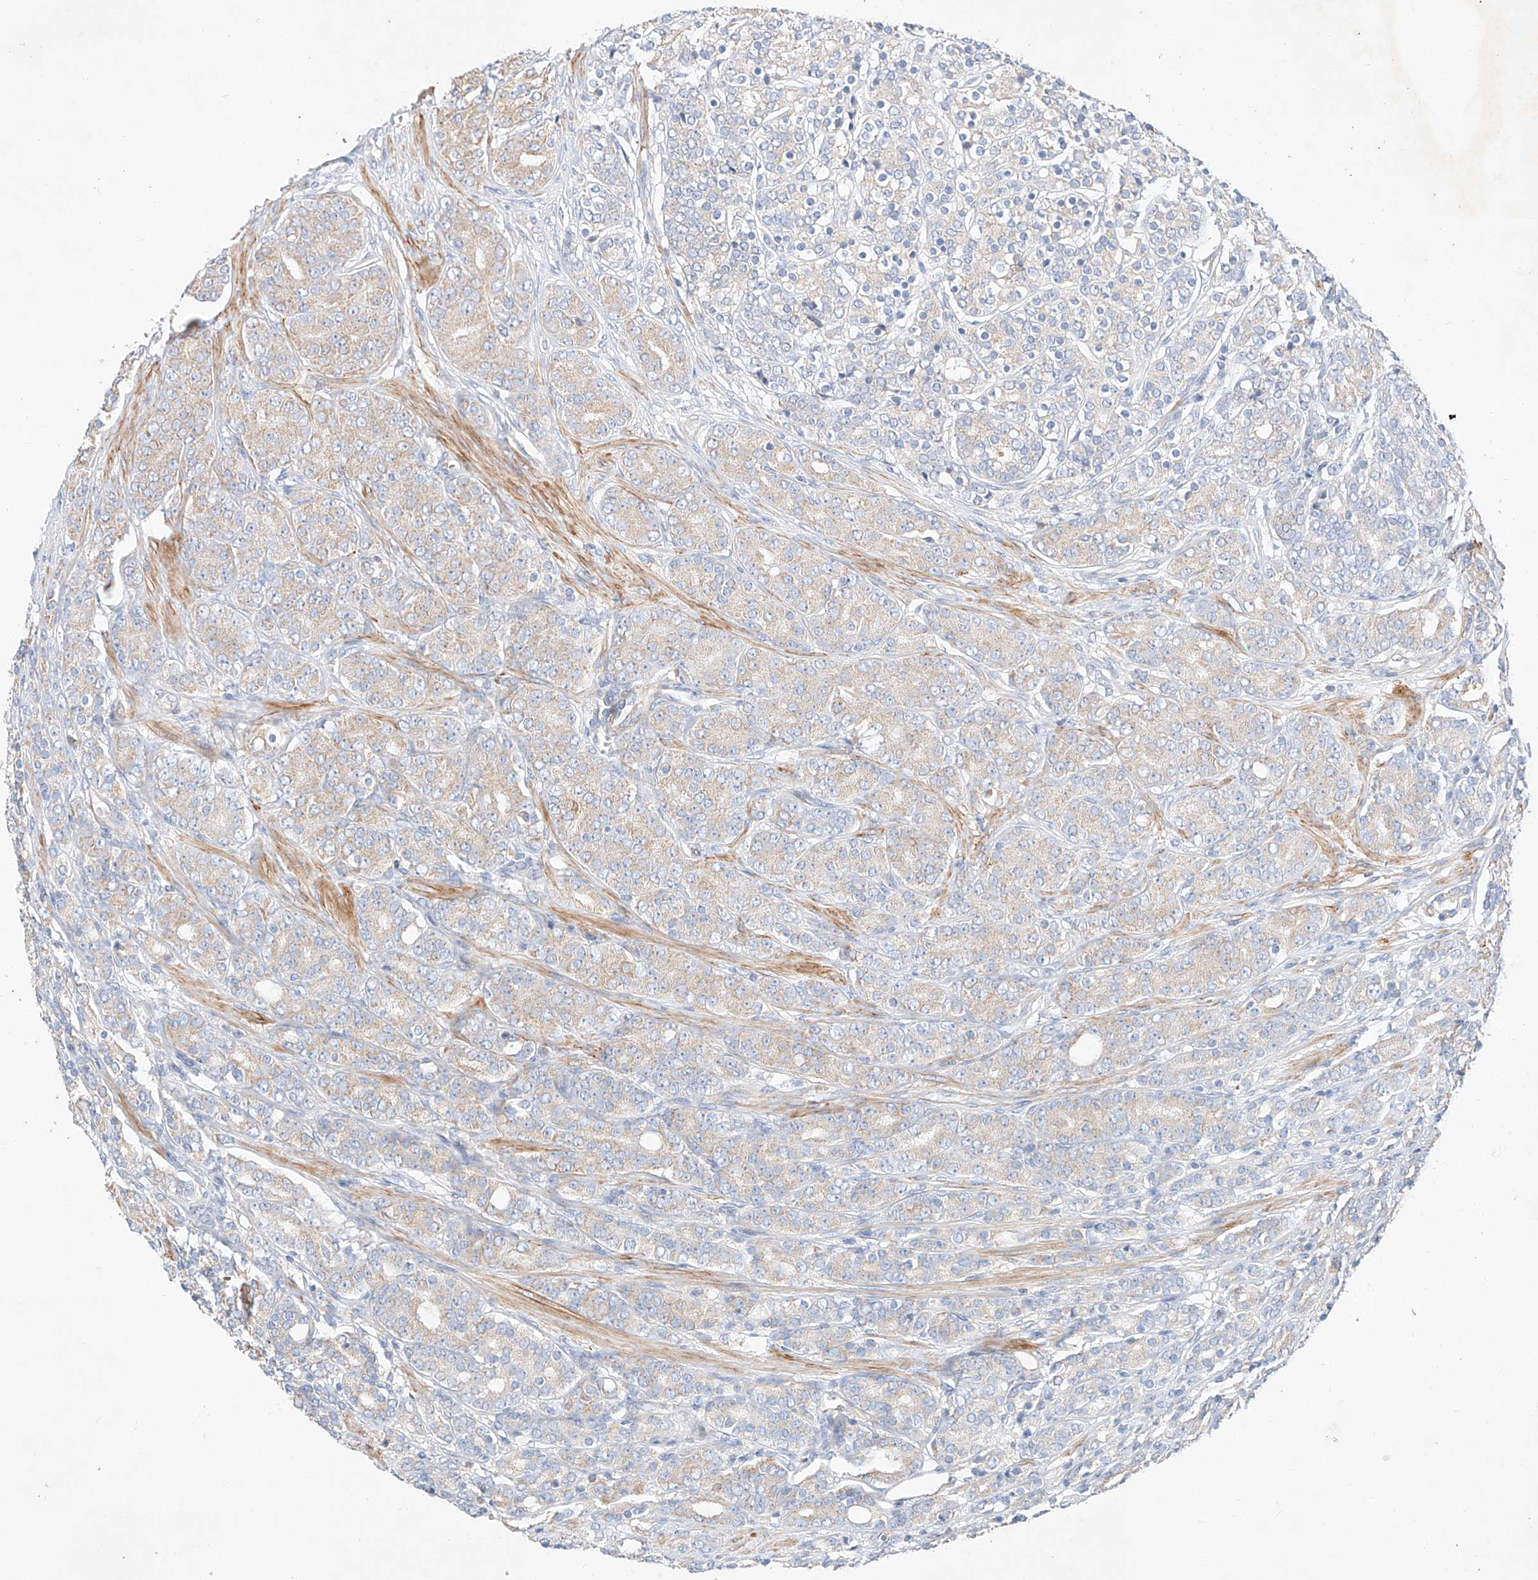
{"staining": {"intensity": "weak", "quantity": "<25%", "location": "cytoplasmic/membranous"}, "tissue": "prostate cancer", "cell_type": "Tumor cells", "image_type": "cancer", "snomed": [{"axis": "morphology", "description": "Adenocarcinoma, High grade"}, {"axis": "topography", "description": "Prostate"}], "caption": "Immunohistochemical staining of high-grade adenocarcinoma (prostate) reveals no significant staining in tumor cells.", "gene": "C6orf118", "patient": {"sex": "male", "age": 62}}